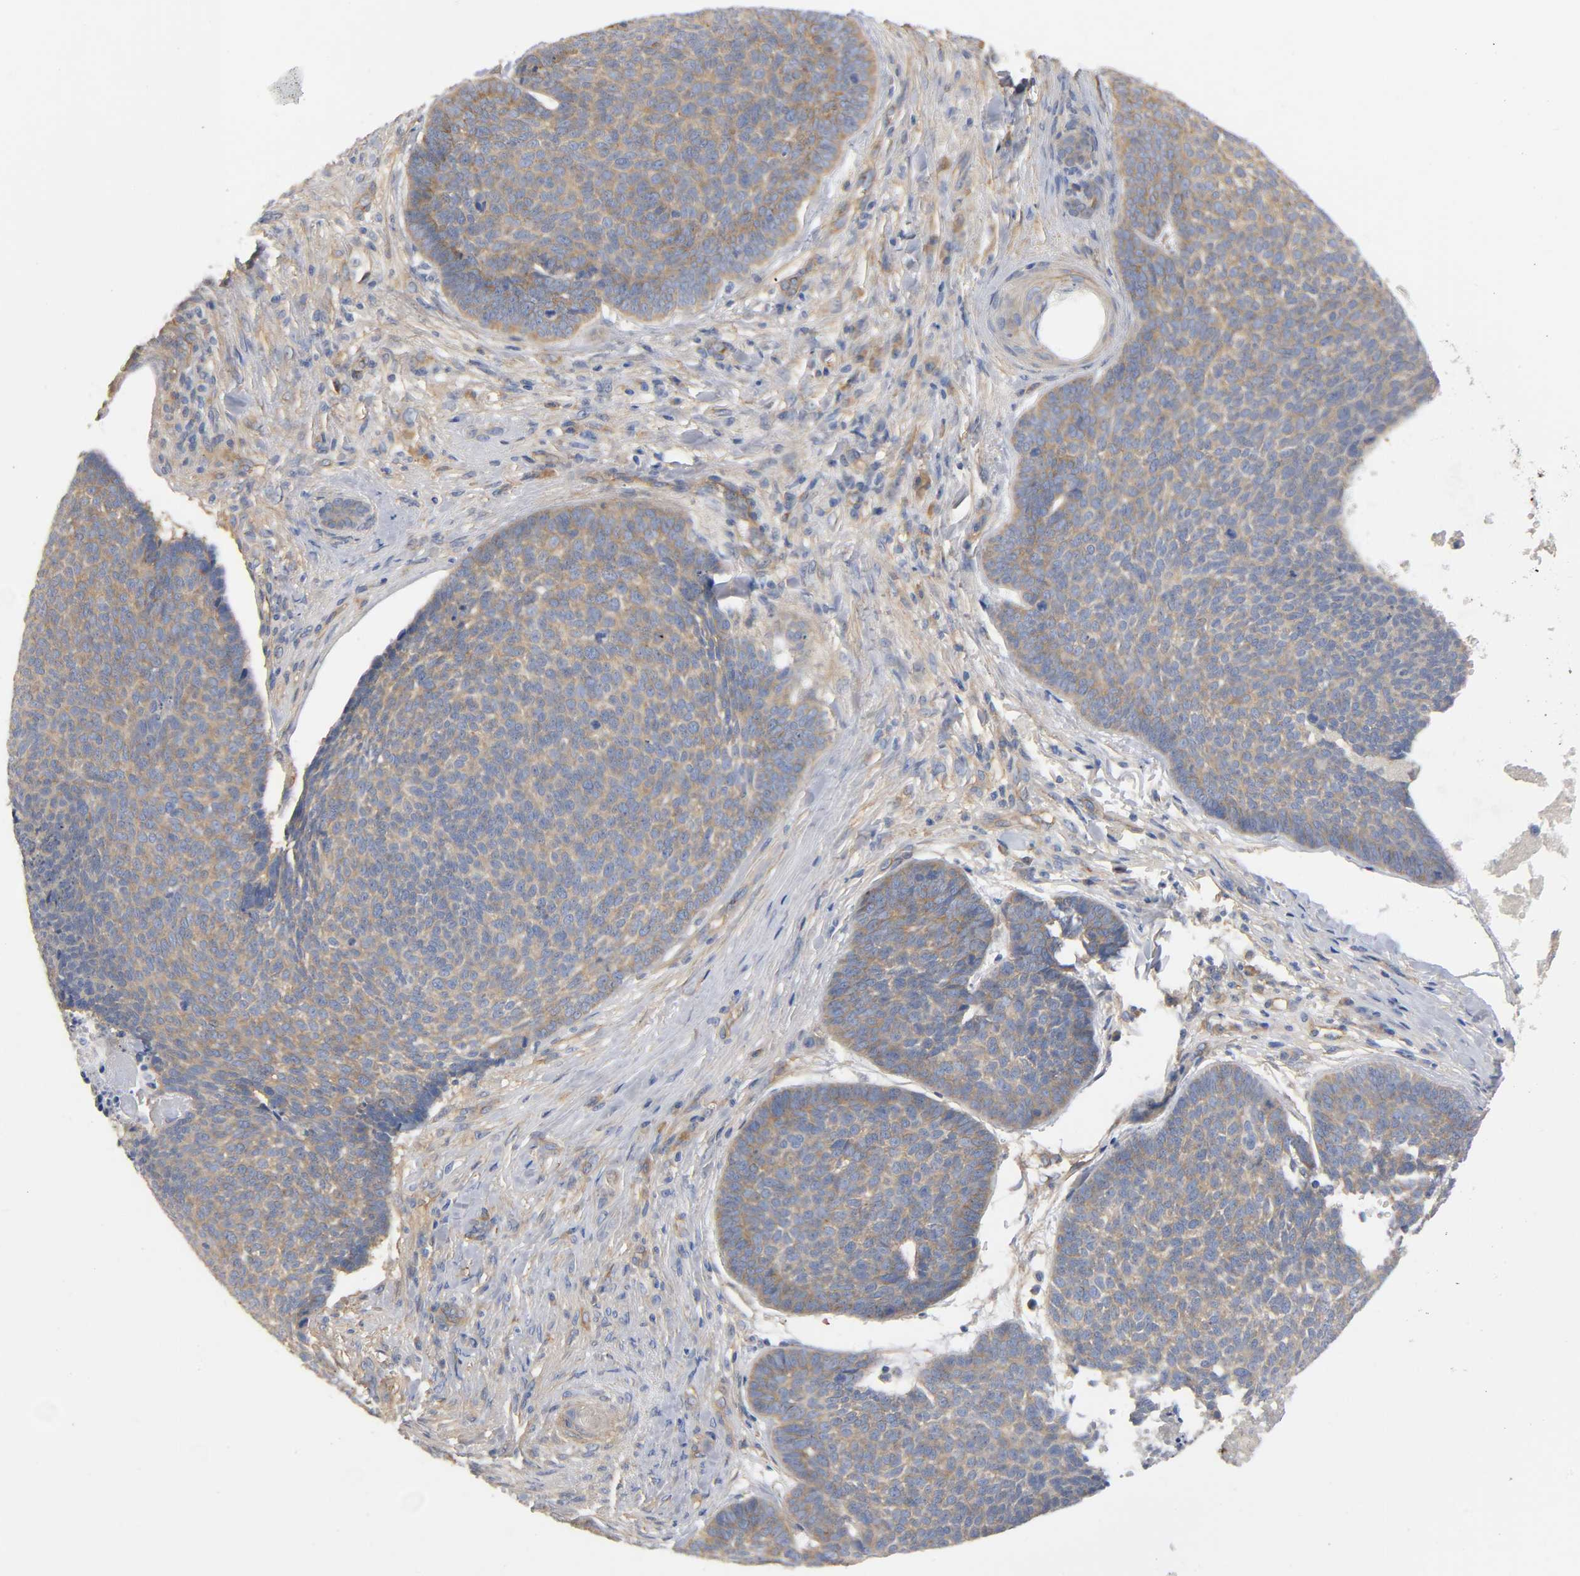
{"staining": {"intensity": "weak", "quantity": ">75%", "location": "cytoplasmic/membranous"}, "tissue": "skin cancer", "cell_type": "Tumor cells", "image_type": "cancer", "snomed": [{"axis": "morphology", "description": "Basal cell carcinoma"}, {"axis": "topography", "description": "Skin"}], "caption": "Immunohistochemical staining of human skin cancer shows low levels of weak cytoplasmic/membranous protein expression in approximately >75% of tumor cells.", "gene": "MARS1", "patient": {"sex": "male", "age": 84}}